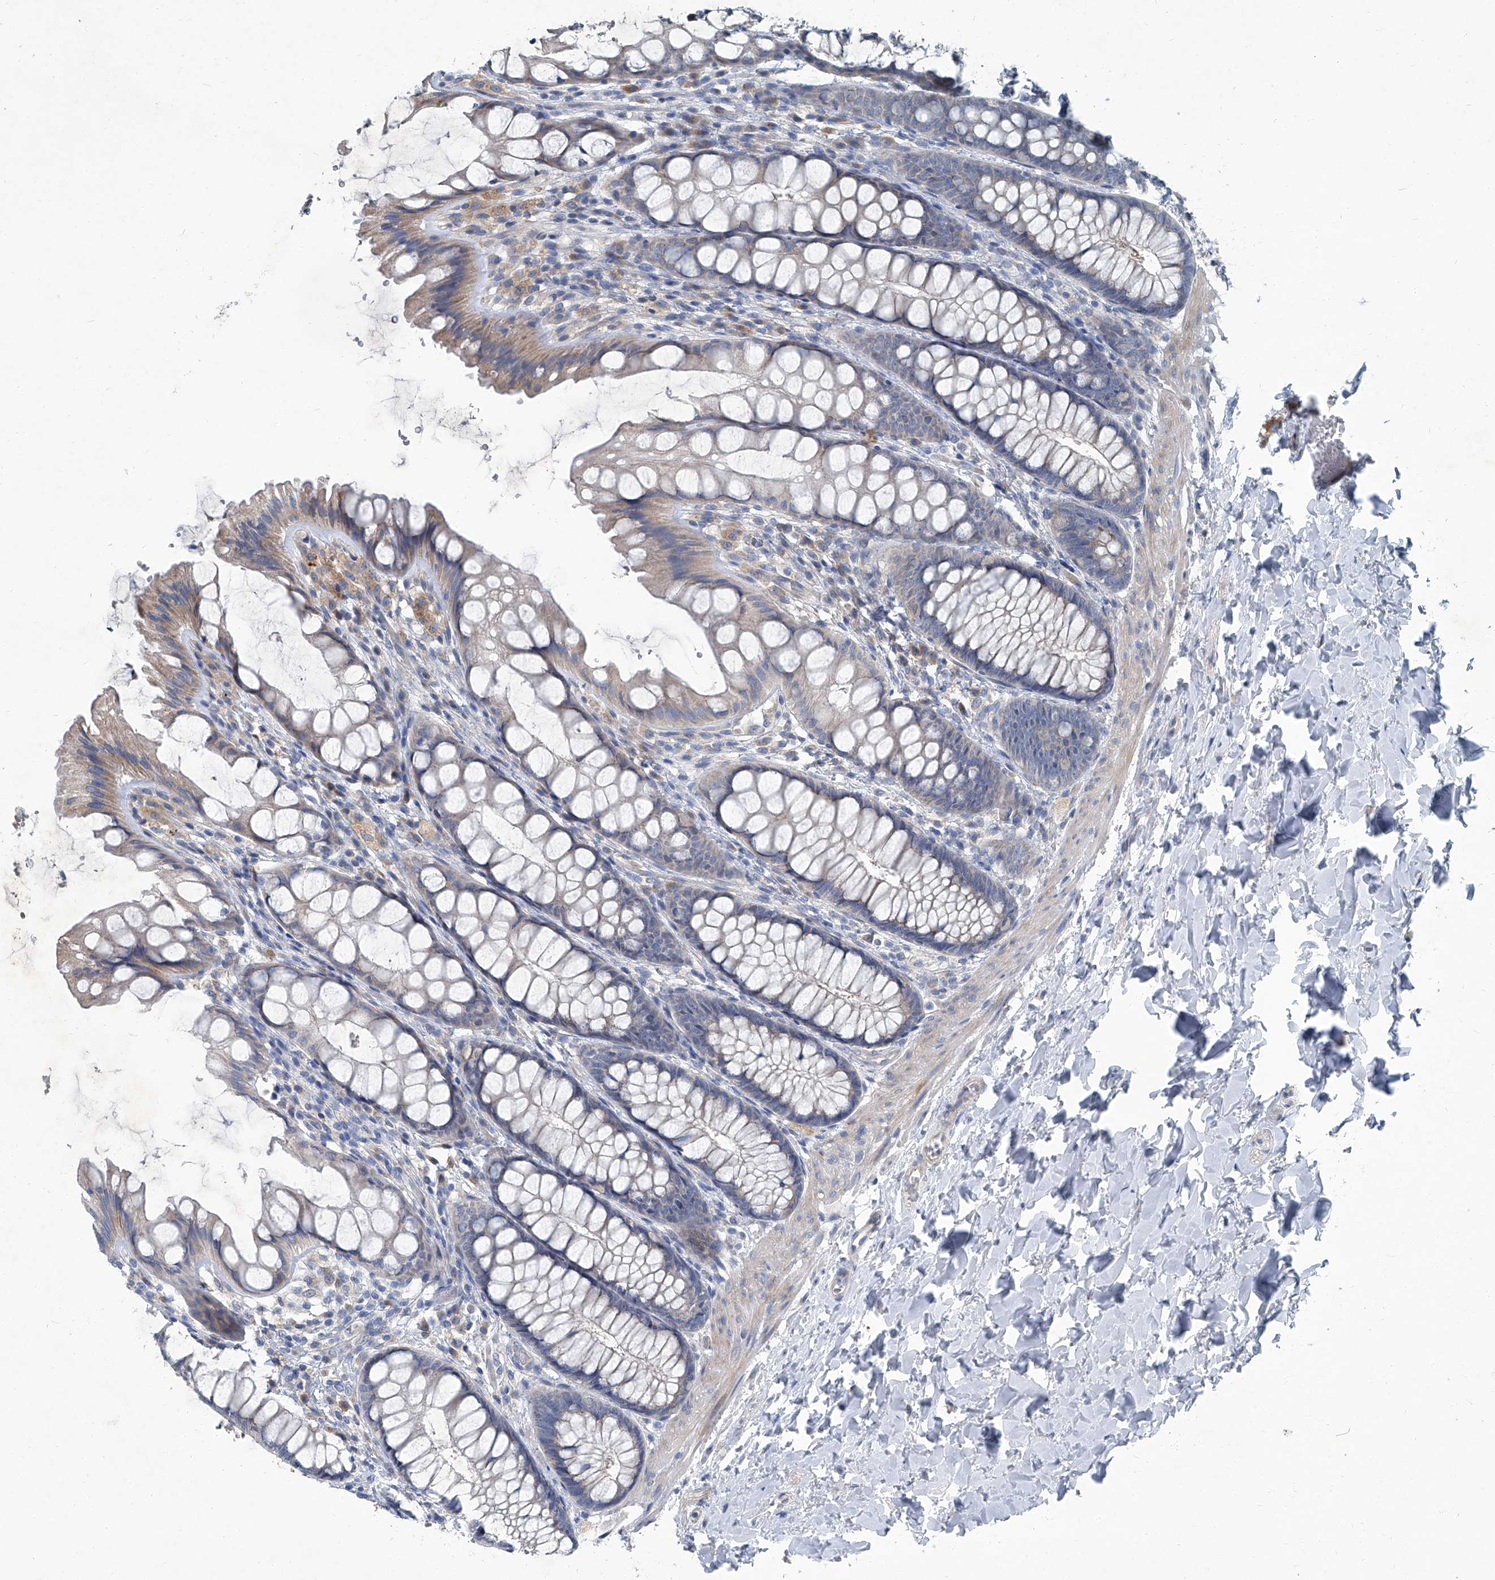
{"staining": {"intensity": "negative", "quantity": "none", "location": "none"}, "tissue": "colon", "cell_type": "Endothelial cells", "image_type": "normal", "snomed": [{"axis": "morphology", "description": "Normal tissue, NOS"}, {"axis": "topography", "description": "Colon"}], "caption": "Histopathology image shows no protein staining in endothelial cells of benign colon. (Brightfield microscopy of DAB (3,3'-diaminobenzidine) IHC at high magnification).", "gene": "SLC26A11", "patient": {"sex": "male", "age": 47}}